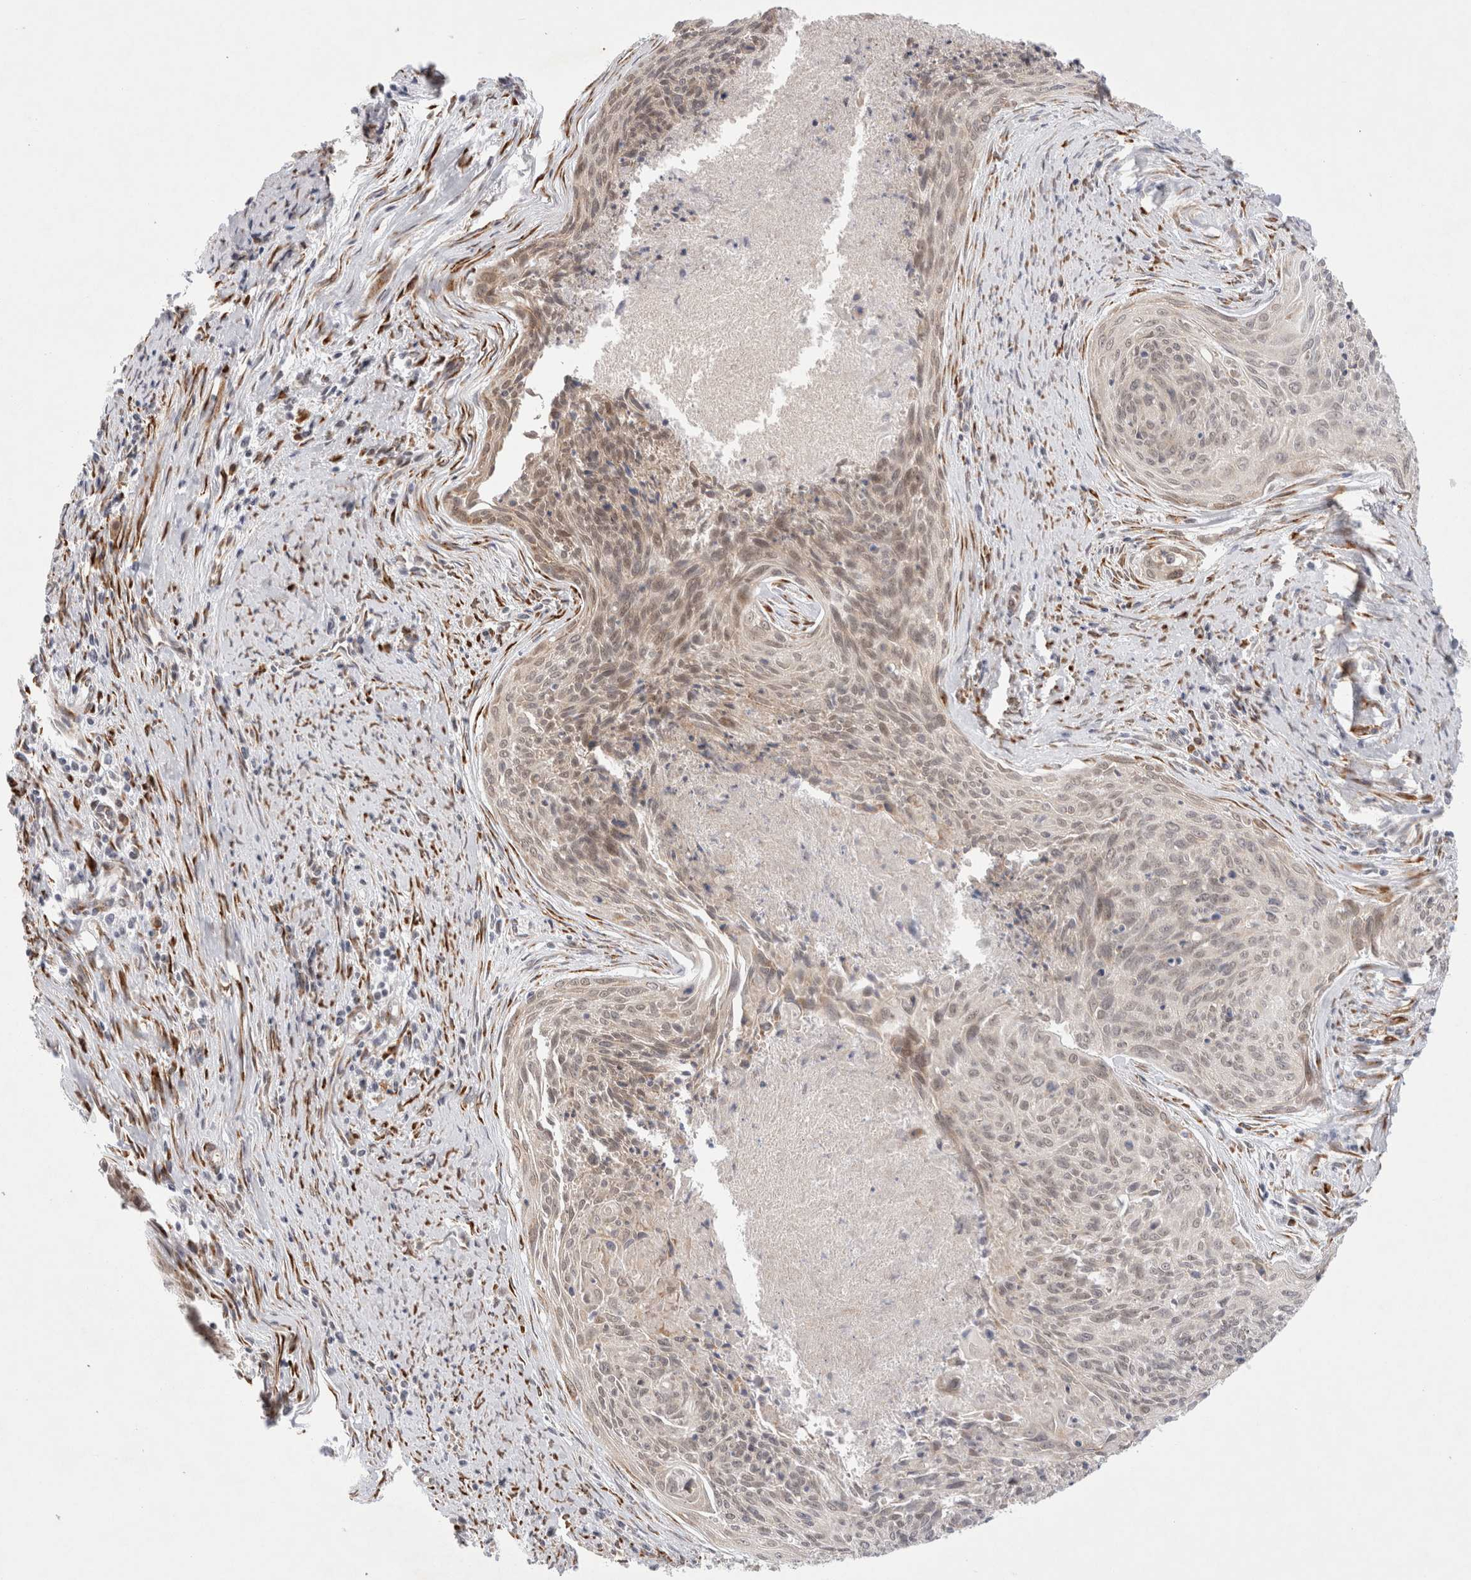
{"staining": {"intensity": "weak", "quantity": "25%-75%", "location": "nuclear"}, "tissue": "cervical cancer", "cell_type": "Tumor cells", "image_type": "cancer", "snomed": [{"axis": "morphology", "description": "Squamous cell carcinoma, NOS"}, {"axis": "topography", "description": "Cervix"}], "caption": "Tumor cells display low levels of weak nuclear expression in about 25%-75% of cells in human squamous cell carcinoma (cervical).", "gene": "TRMT1L", "patient": {"sex": "female", "age": 55}}